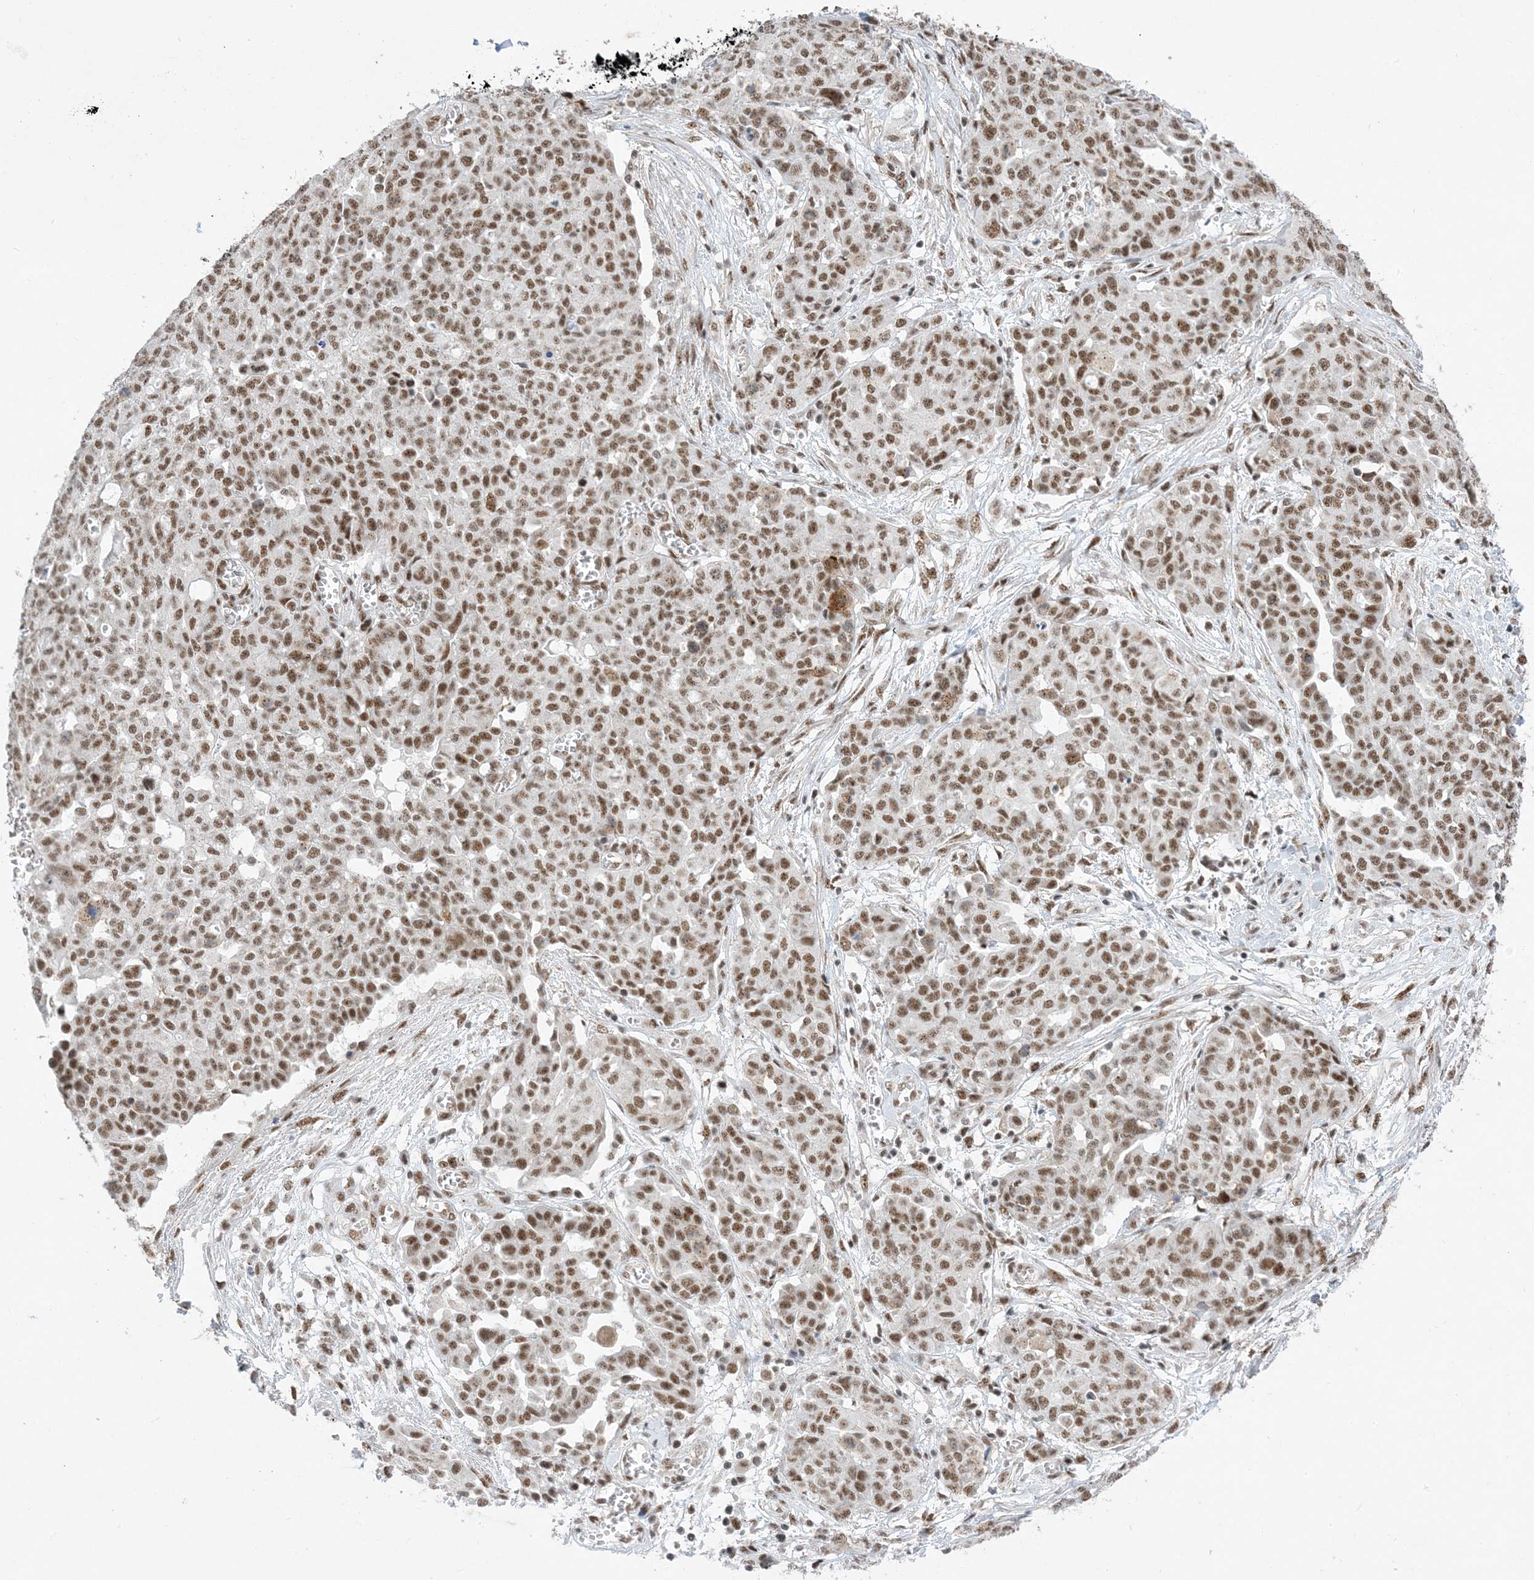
{"staining": {"intensity": "moderate", "quantity": ">75%", "location": "nuclear"}, "tissue": "ovarian cancer", "cell_type": "Tumor cells", "image_type": "cancer", "snomed": [{"axis": "morphology", "description": "Cystadenocarcinoma, serous, NOS"}, {"axis": "topography", "description": "Soft tissue"}, {"axis": "topography", "description": "Ovary"}], "caption": "High-power microscopy captured an immunohistochemistry photomicrograph of ovarian cancer, revealing moderate nuclear expression in about >75% of tumor cells. The staining was performed using DAB to visualize the protein expression in brown, while the nuclei were stained in blue with hematoxylin (Magnification: 20x).", "gene": "SF3A3", "patient": {"sex": "female", "age": 57}}